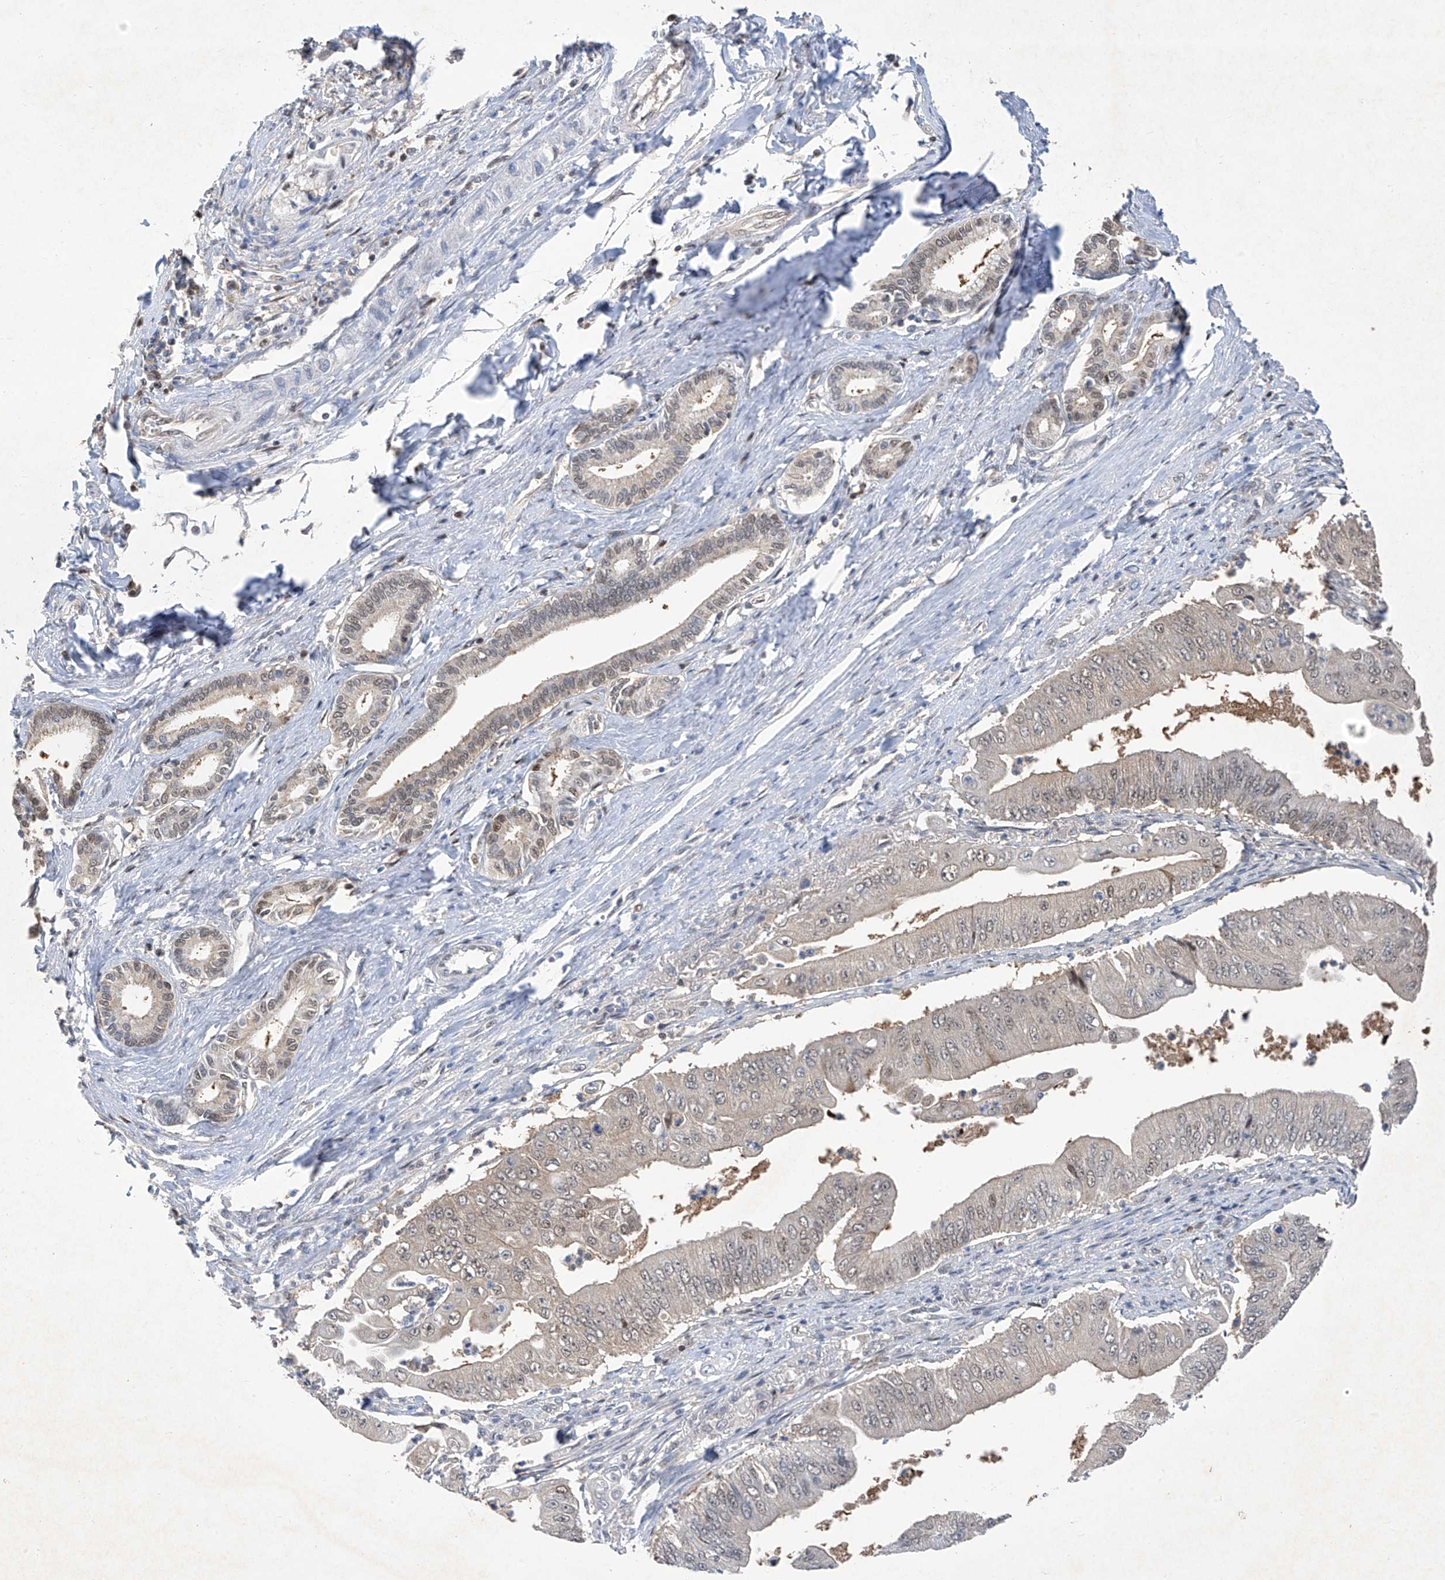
{"staining": {"intensity": "negative", "quantity": "none", "location": "none"}, "tissue": "pancreatic cancer", "cell_type": "Tumor cells", "image_type": "cancer", "snomed": [{"axis": "morphology", "description": "Adenocarcinoma, NOS"}, {"axis": "topography", "description": "Pancreas"}], "caption": "A histopathology image of pancreatic cancer stained for a protein displays no brown staining in tumor cells.", "gene": "ZNF358", "patient": {"sex": "female", "age": 77}}